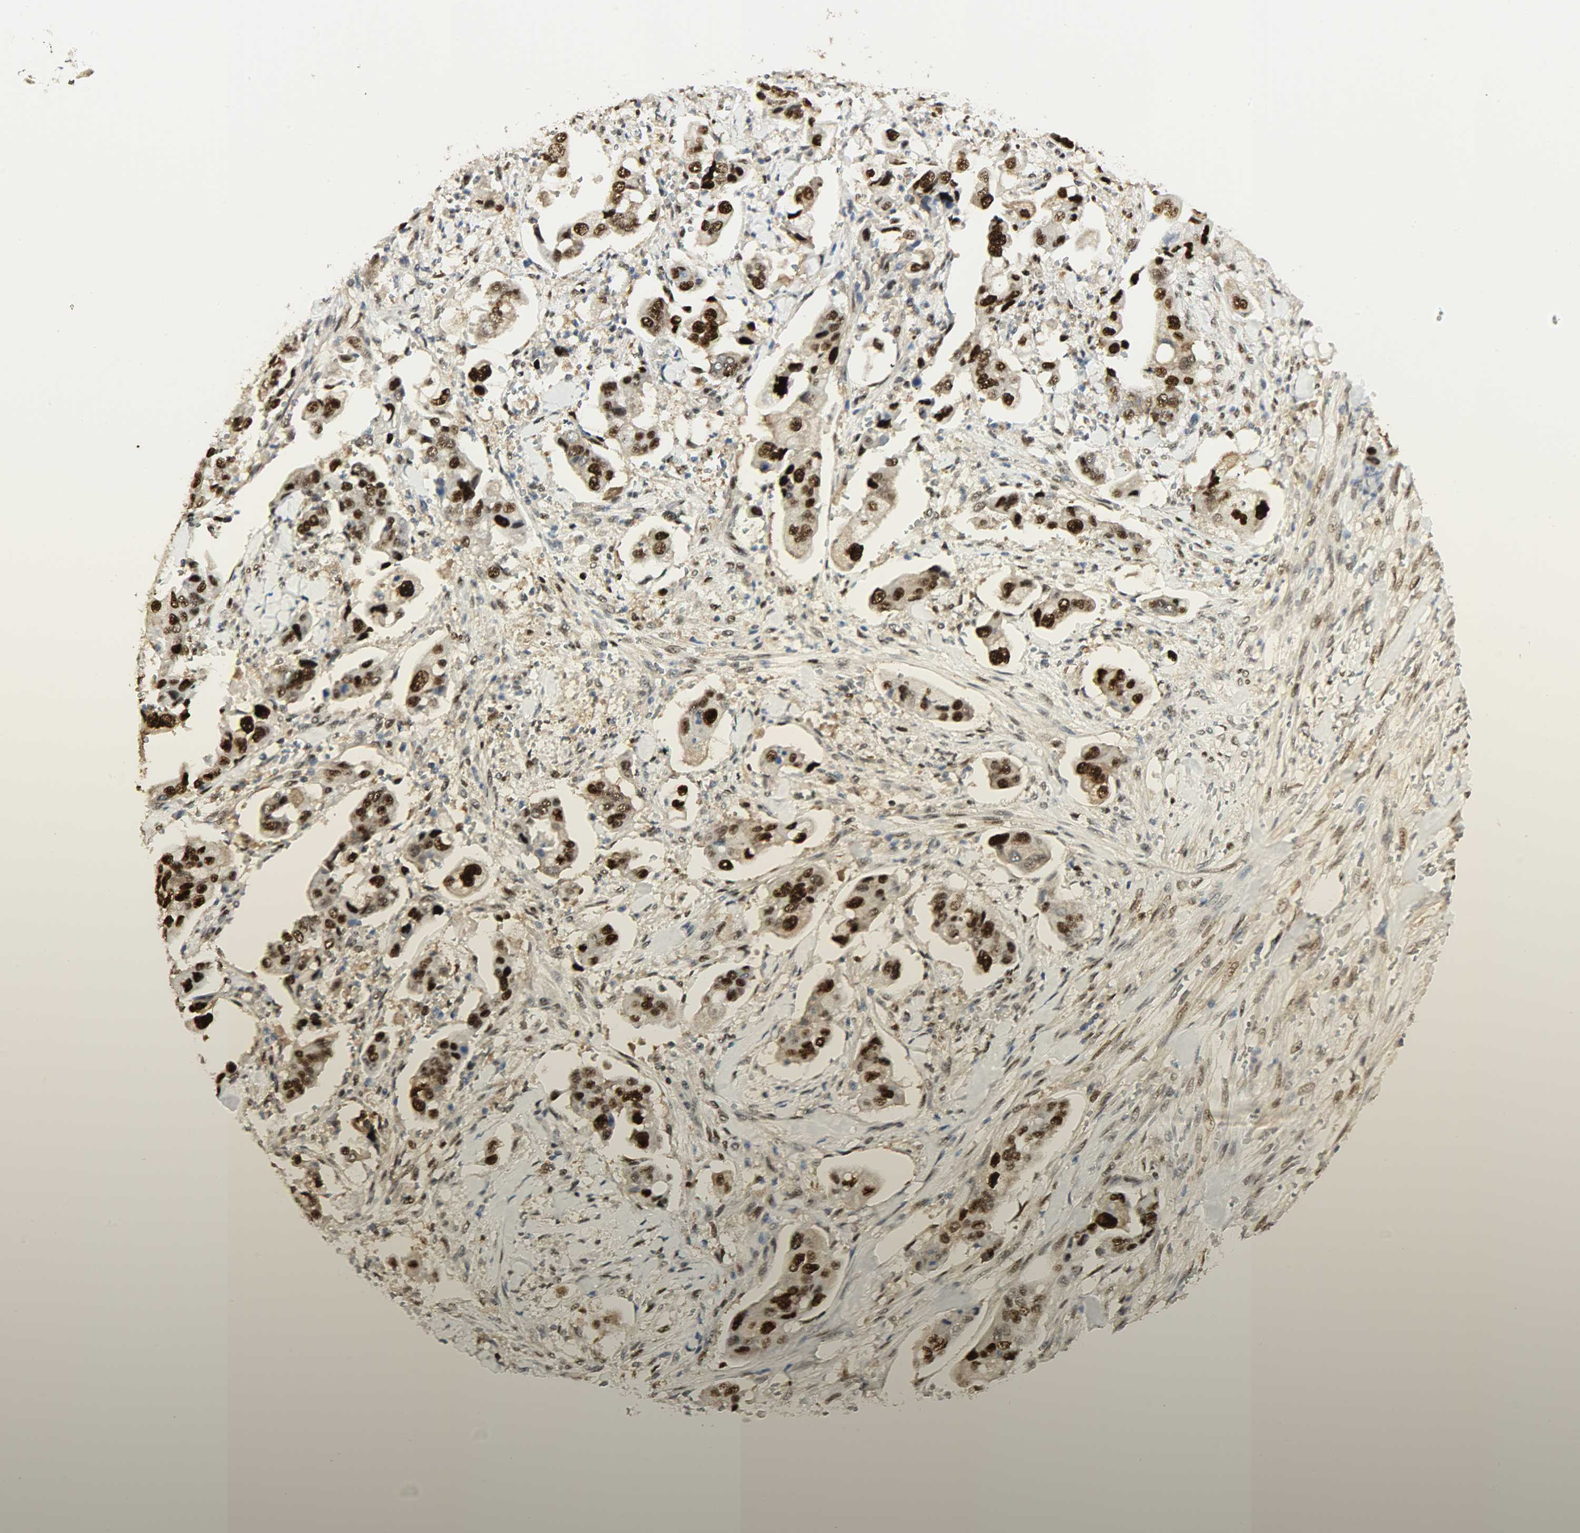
{"staining": {"intensity": "strong", "quantity": ">75%", "location": "nuclear"}, "tissue": "stomach cancer", "cell_type": "Tumor cells", "image_type": "cancer", "snomed": [{"axis": "morphology", "description": "Adenocarcinoma, NOS"}, {"axis": "topography", "description": "Stomach"}], "caption": "Stomach adenocarcinoma stained with immunohistochemistry (IHC) shows strong nuclear positivity in approximately >75% of tumor cells.", "gene": "NPEPL1", "patient": {"sex": "male", "age": 62}}